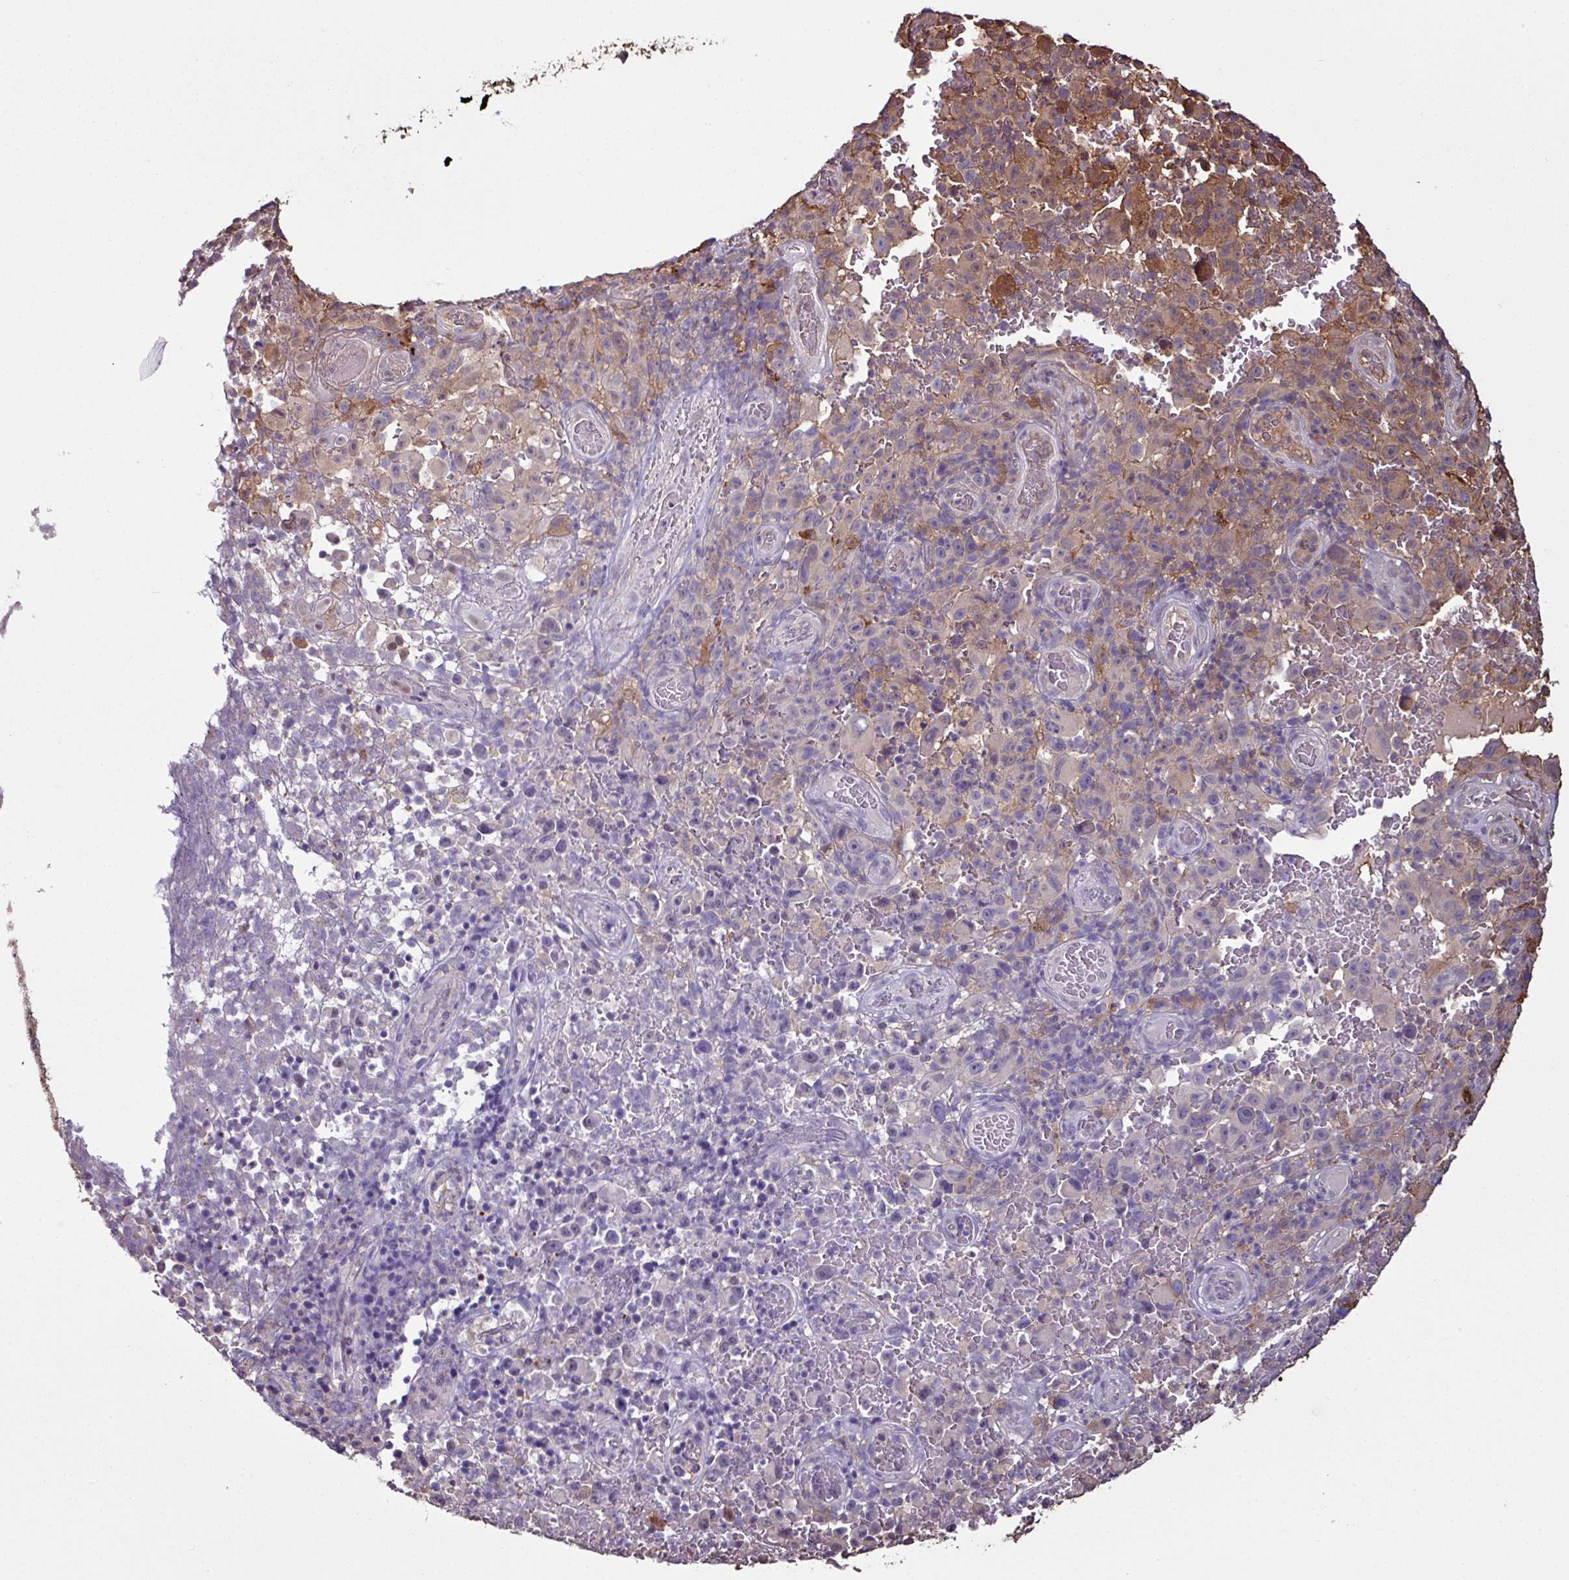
{"staining": {"intensity": "moderate", "quantity": "<25%", "location": "cytoplasmic/membranous"}, "tissue": "melanoma", "cell_type": "Tumor cells", "image_type": "cancer", "snomed": [{"axis": "morphology", "description": "Malignant melanoma, NOS"}, {"axis": "topography", "description": "Skin"}], "caption": "The histopathology image reveals staining of melanoma, revealing moderate cytoplasmic/membranous protein positivity (brown color) within tumor cells.", "gene": "GNPDA1", "patient": {"sex": "female", "age": 82}}